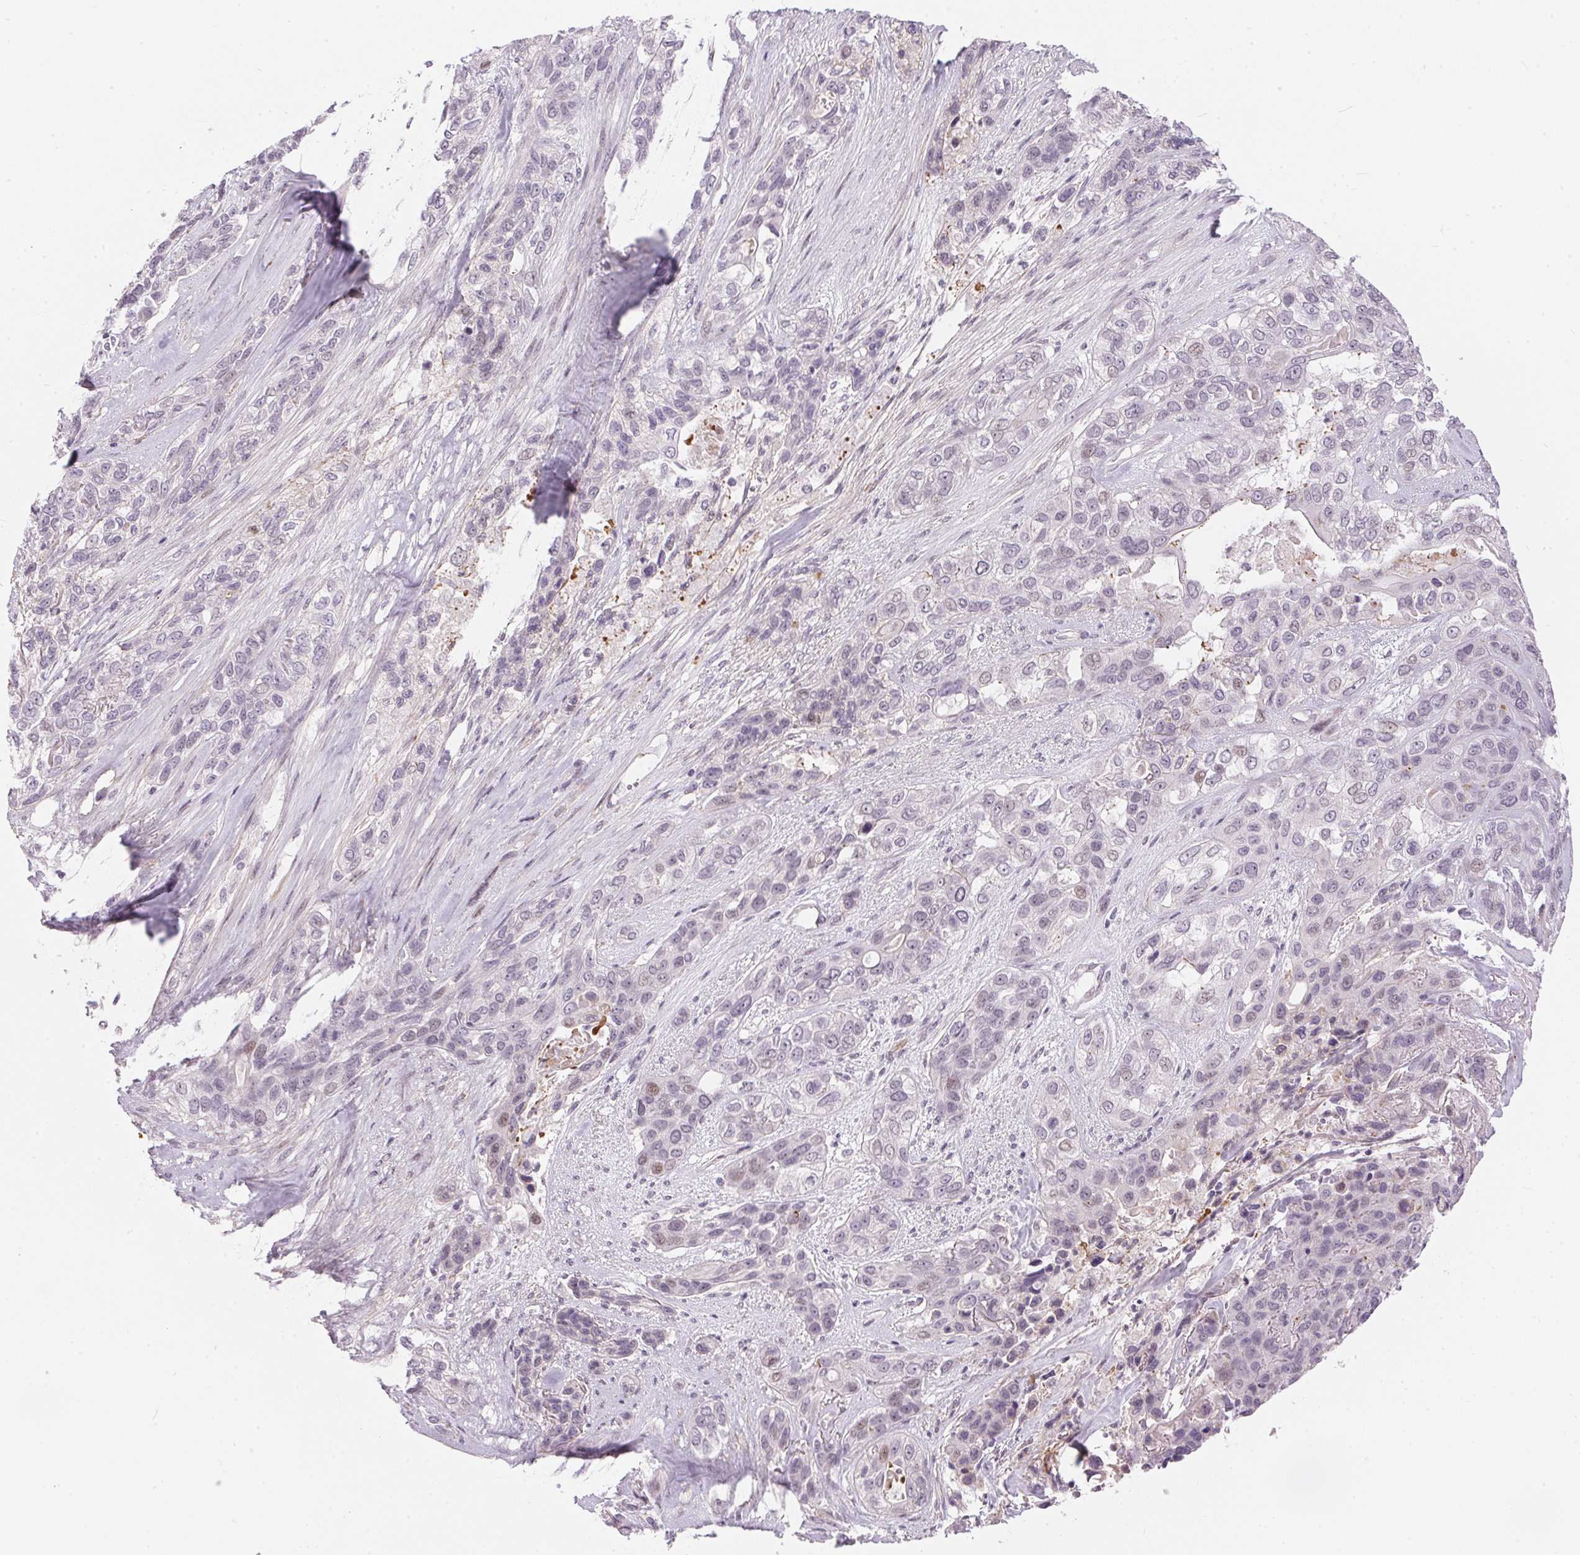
{"staining": {"intensity": "weak", "quantity": "<25%", "location": "nuclear"}, "tissue": "lung cancer", "cell_type": "Tumor cells", "image_type": "cancer", "snomed": [{"axis": "morphology", "description": "Squamous cell carcinoma, NOS"}, {"axis": "topography", "description": "Lung"}], "caption": "High magnification brightfield microscopy of lung cancer stained with DAB (brown) and counterstained with hematoxylin (blue): tumor cells show no significant staining.", "gene": "GDAP1L1", "patient": {"sex": "female", "age": 70}}